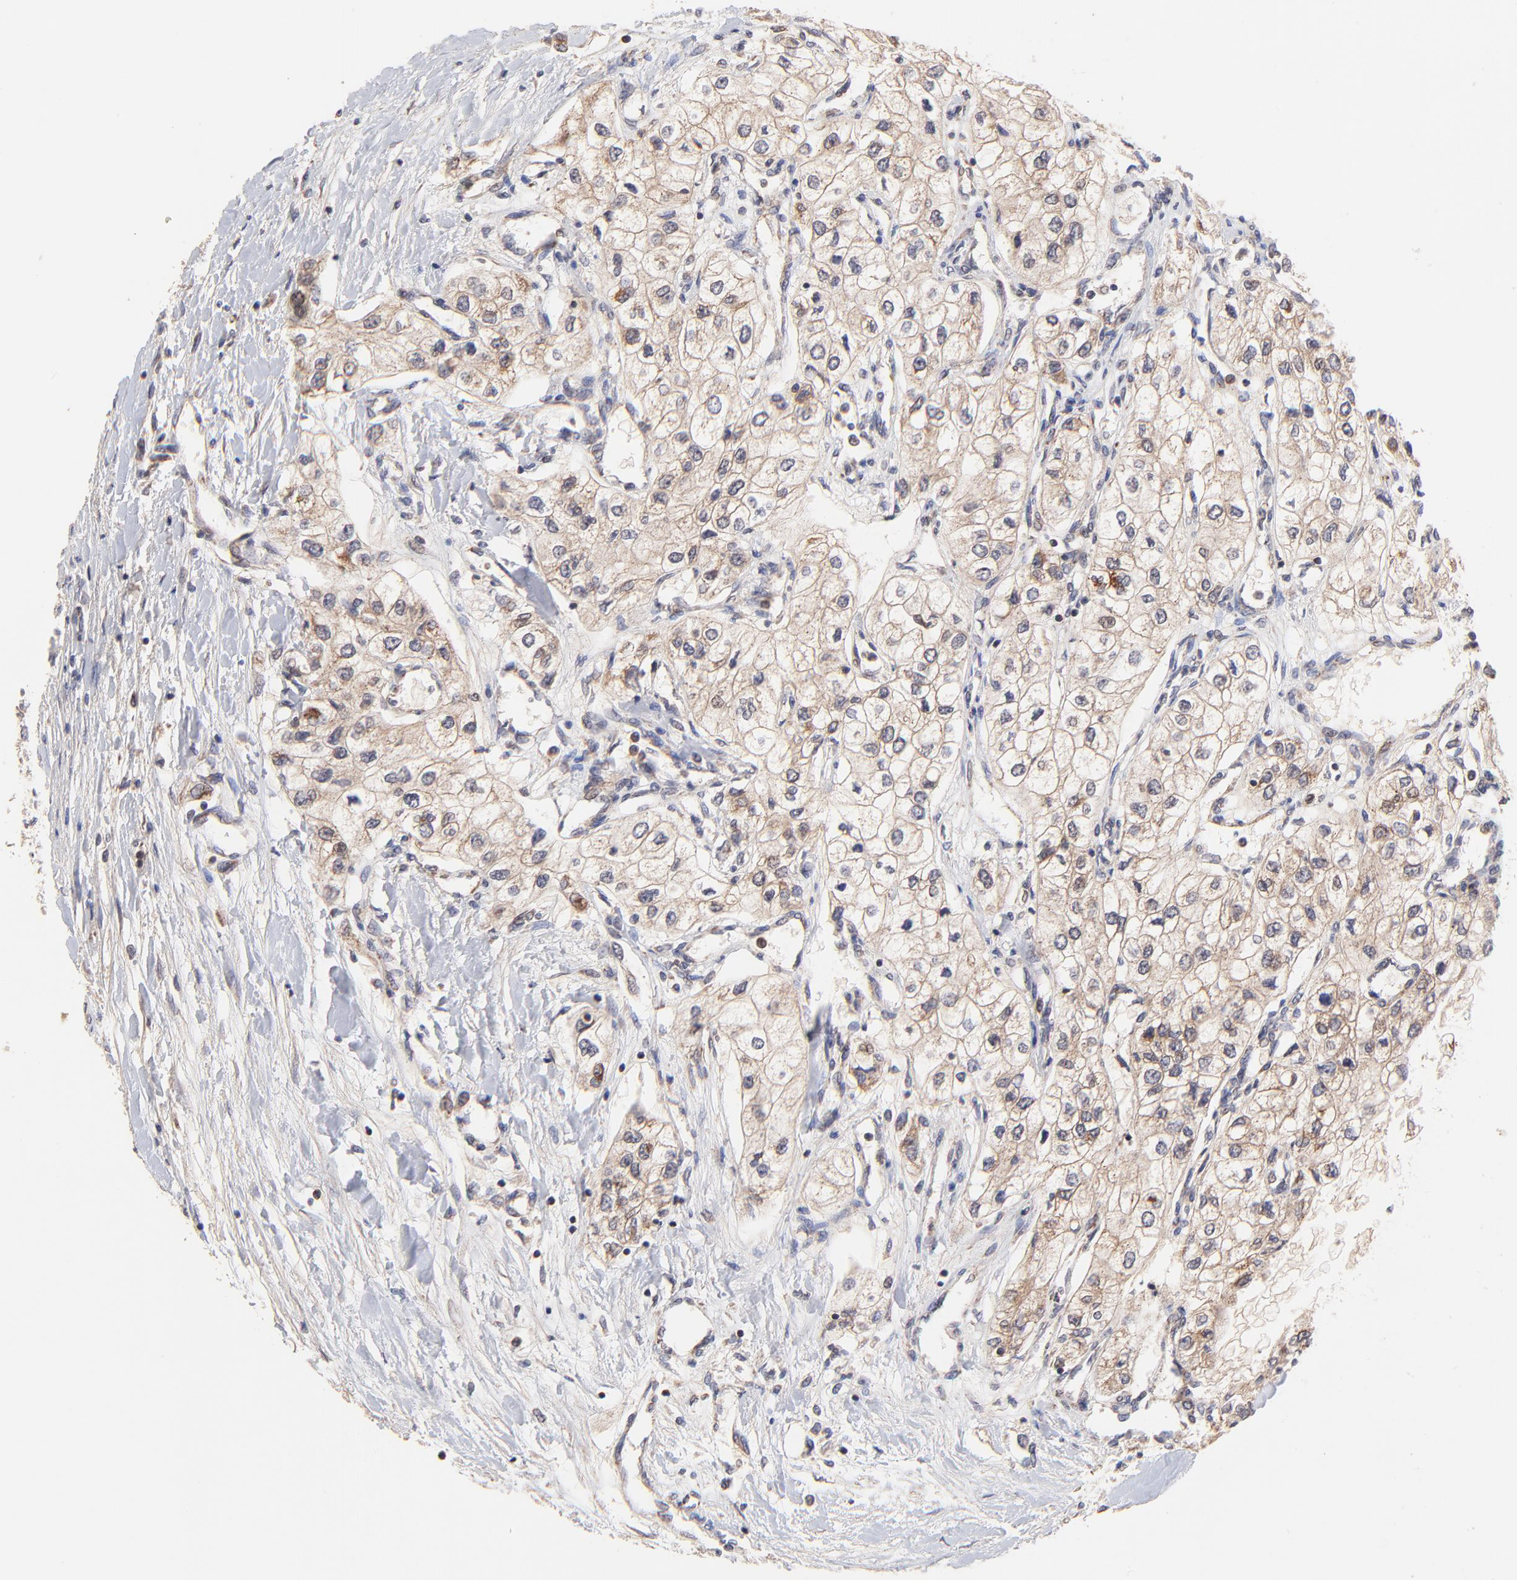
{"staining": {"intensity": "weak", "quantity": ">75%", "location": "cytoplasmic/membranous"}, "tissue": "renal cancer", "cell_type": "Tumor cells", "image_type": "cancer", "snomed": [{"axis": "morphology", "description": "Adenocarcinoma, NOS"}, {"axis": "topography", "description": "Kidney"}], "caption": "Human renal adenocarcinoma stained with a brown dye demonstrates weak cytoplasmic/membranous positive positivity in approximately >75% of tumor cells.", "gene": "BAIAP2L2", "patient": {"sex": "male", "age": 57}}